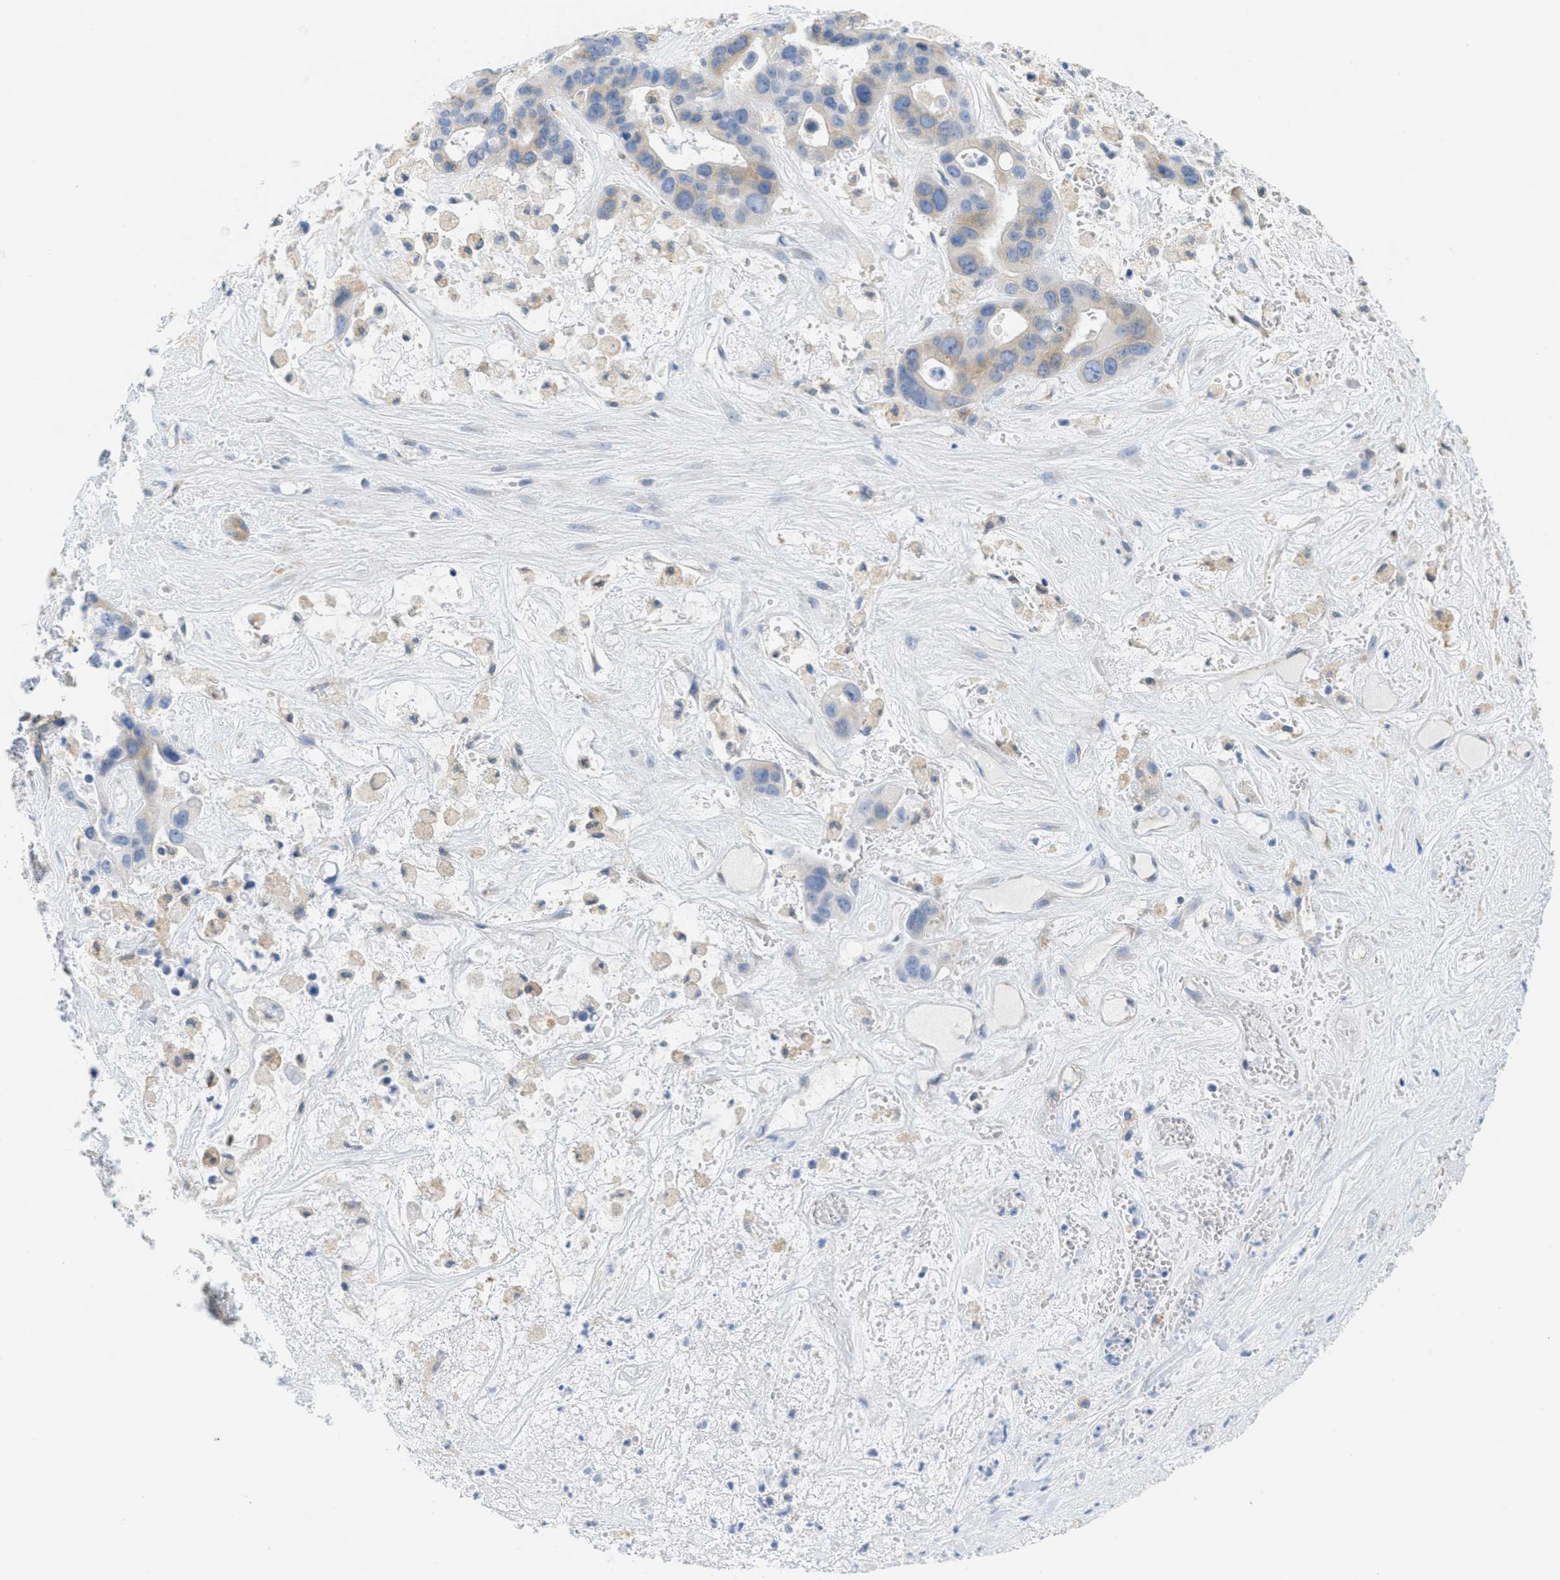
{"staining": {"intensity": "weak", "quantity": ">75%", "location": "cytoplasmic/membranous"}, "tissue": "liver cancer", "cell_type": "Tumor cells", "image_type": "cancer", "snomed": [{"axis": "morphology", "description": "Cholangiocarcinoma"}, {"axis": "topography", "description": "Liver"}], "caption": "This histopathology image displays immunohistochemistry staining of cholangiocarcinoma (liver), with low weak cytoplasmic/membranous positivity in approximately >75% of tumor cells.", "gene": "TEX264", "patient": {"sex": "female", "age": 65}}